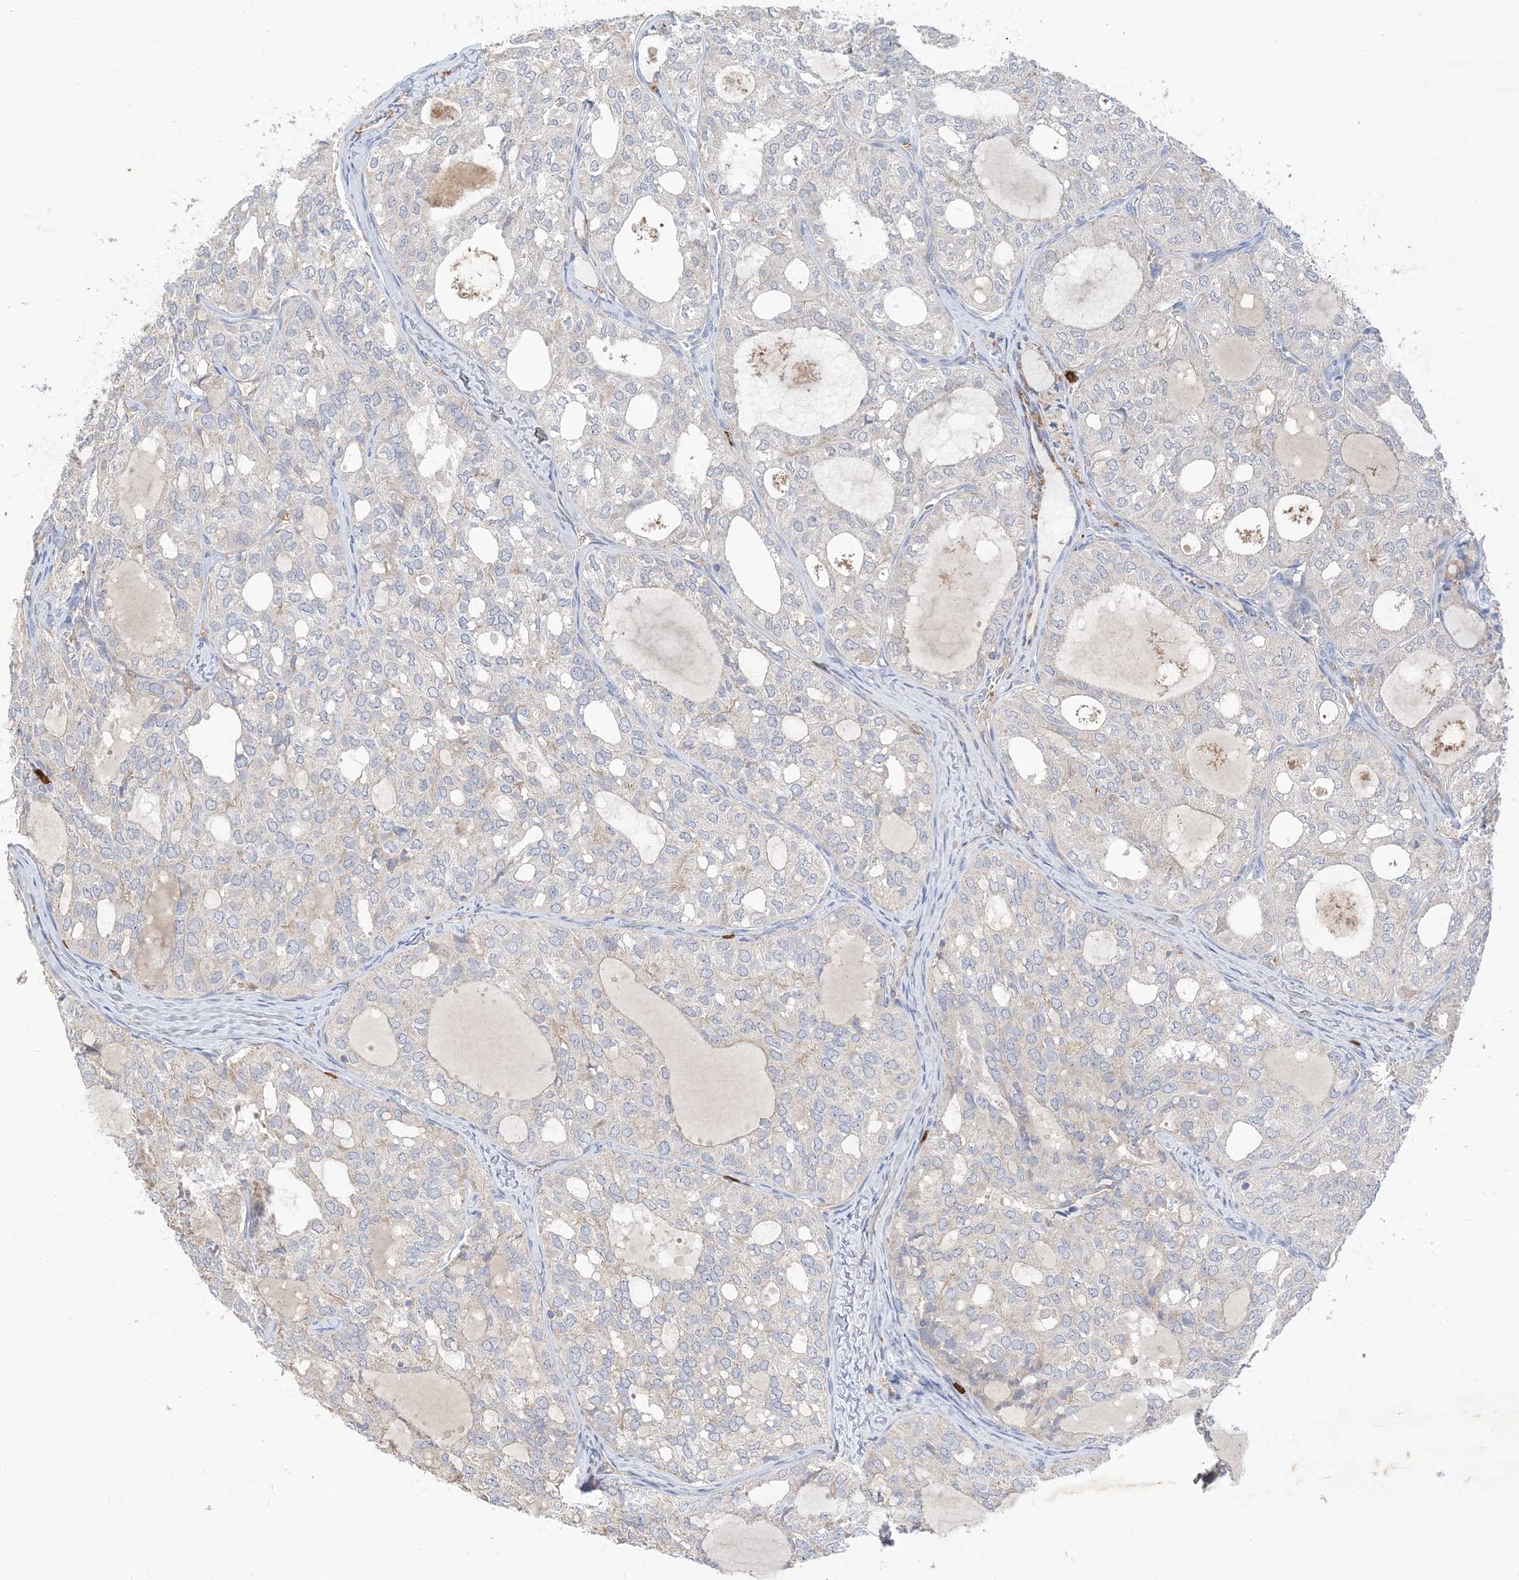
{"staining": {"intensity": "negative", "quantity": "none", "location": "none"}, "tissue": "thyroid cancer", "cell_type": "Tumor cells", "image_type": "cancer", "snomed": [{"axis": "morphology", "description": "Follicular adenoma carcinoma, NOS"}, {"axis": "topography", "description": "Thyroid gland"}], "caption": "This is a photomicrograph of IHC staining of thyroid follicular adenoma carcinoma, which shows no positivity in tumor cells.", "gene": "DPP9", "patient": {"sex": "male", "age": 75}}